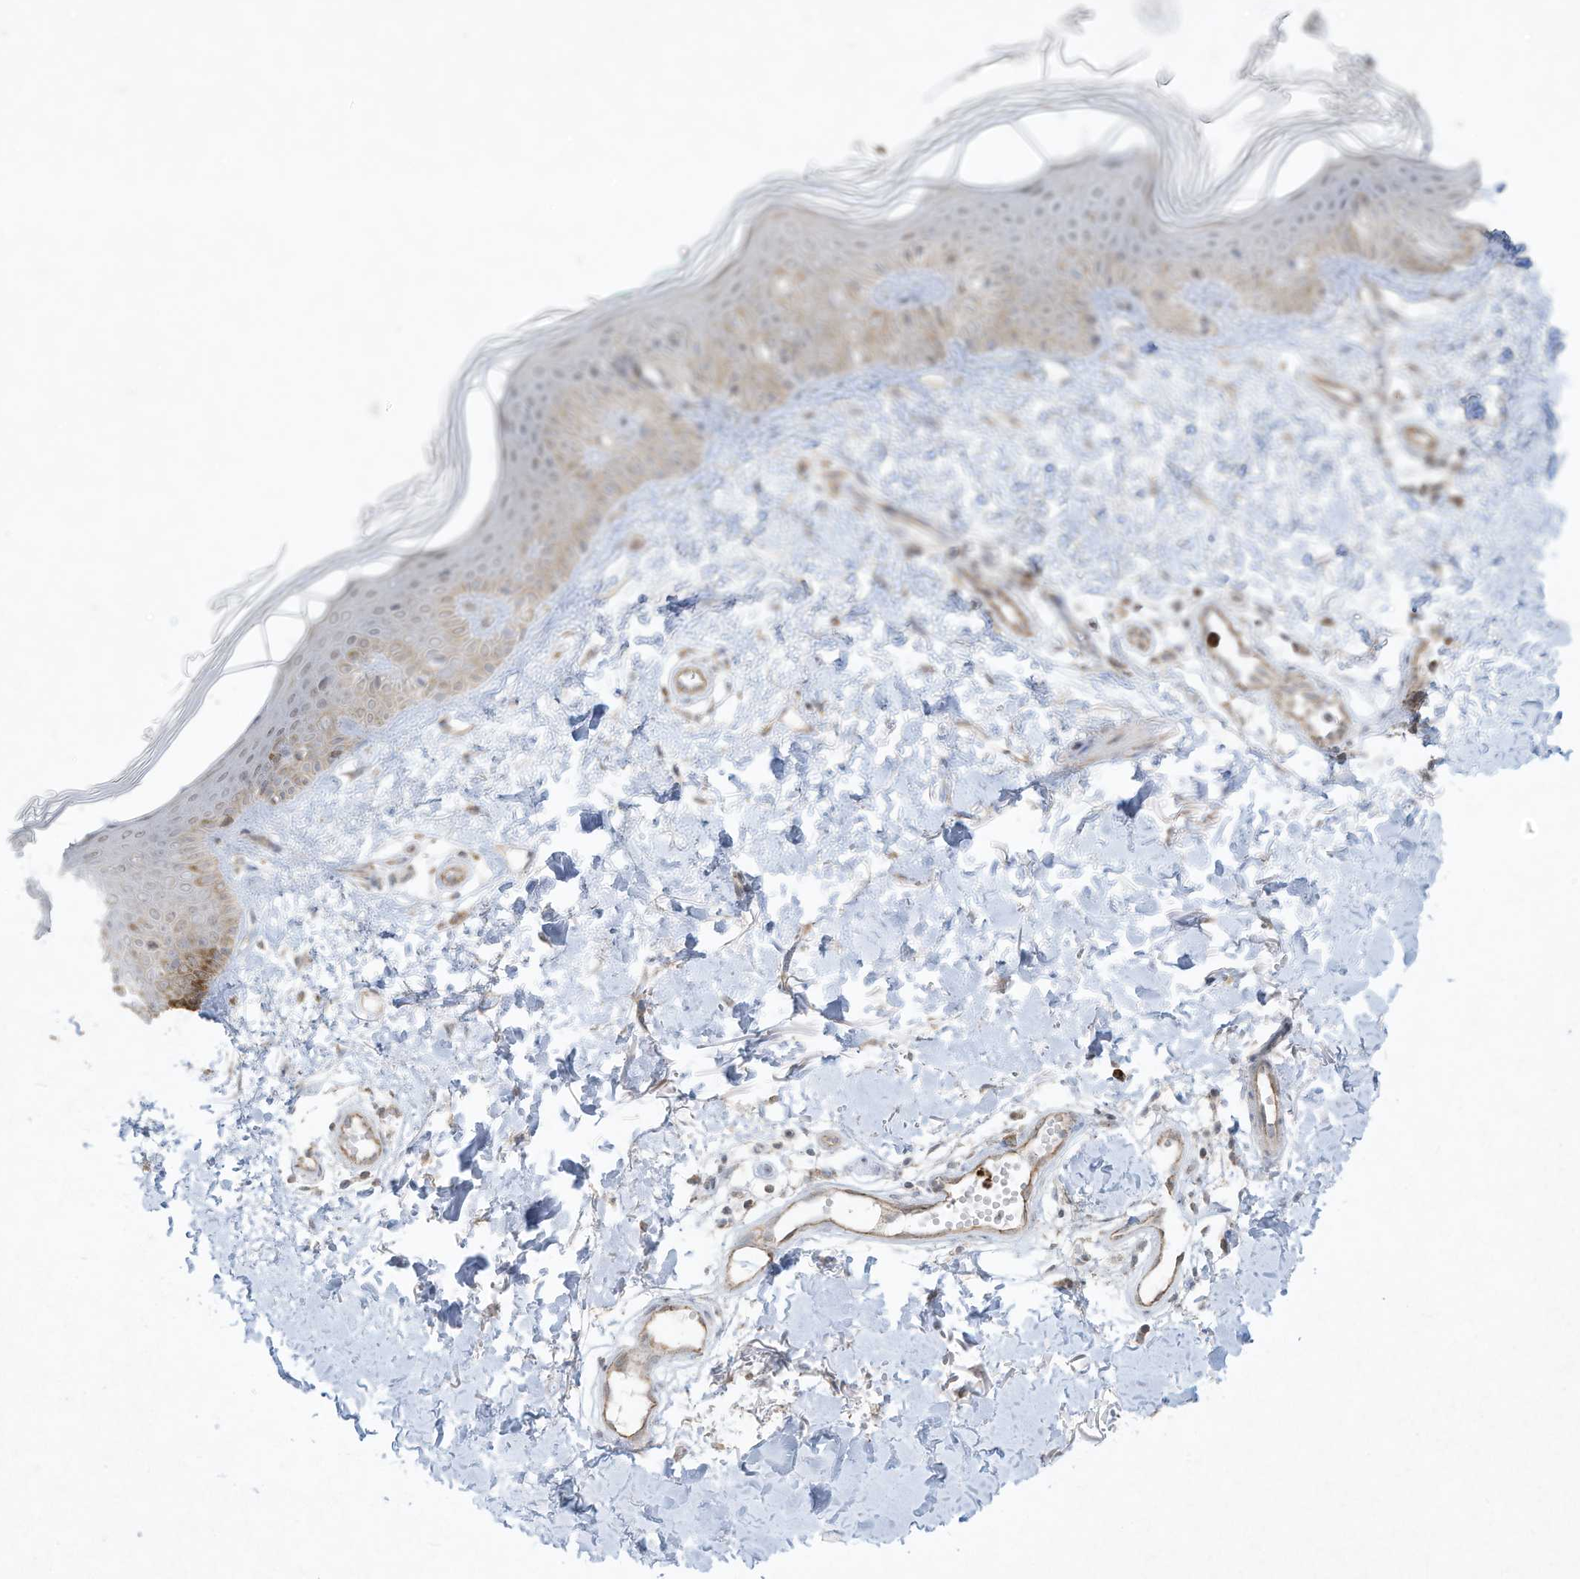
{"staining": {"intensity": "weak", "quantity": "25%-75%", "location": "cytoplasmic/membranous"}, "tissue": "skin", "cell_type": "Fibroblasts", "image_type": "normal", "snomed": [{"axis": "morphology", "description": "Normal tissue, NOS"}, {"axis": "topography", "description": "Skin"}], "caption": "This micrograph reveals immunohistochemistry staining of unremarkable skin, with low weak cytoplasmic/membranous expression in about 25%-75% of fibroblasts.", "gene": "CHRNA4", "patient": {"sex": "male", "age": 37}}